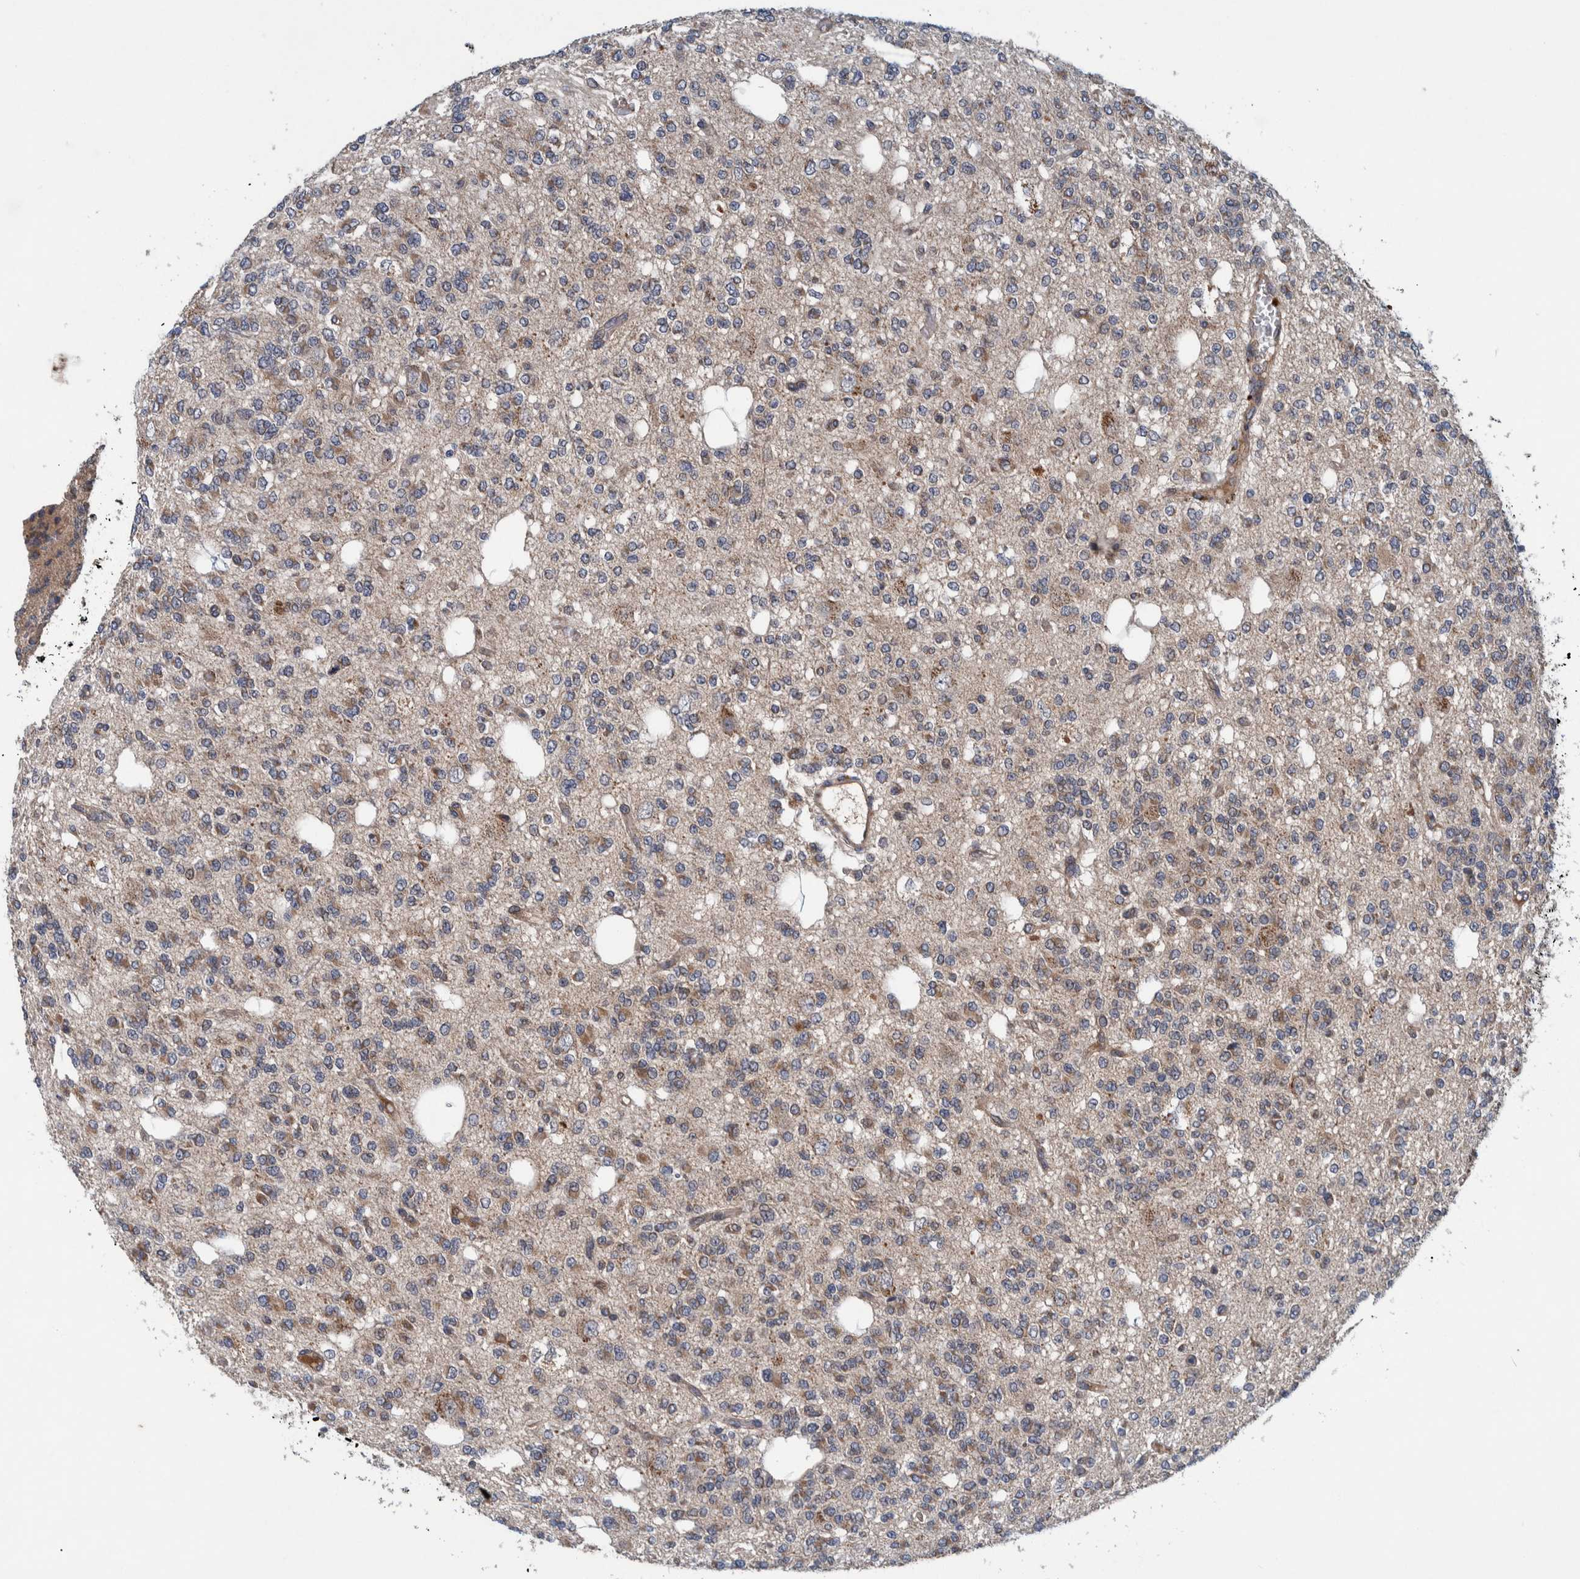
{"staining": {"intensity": "weak", "quantity": "25%-75%", "location": "cytoplasmic/membranous"}, "tissue": "glioma", "cell_type": "Tumor cells", "image_type": "cancer", "snomed": [{"axis": "morphology", "description": "Glioma, malignant, Low grade"}, {"axis": "topography", "description": "Brain"}], "caption": "Protein analysis of glioma tissue demonstrates weak cytoplasmic/membranous positivity in about 25%-75% of tumor cells.", "gene": "ITIH3", "patient": {"sex": "male", "age": 38}}